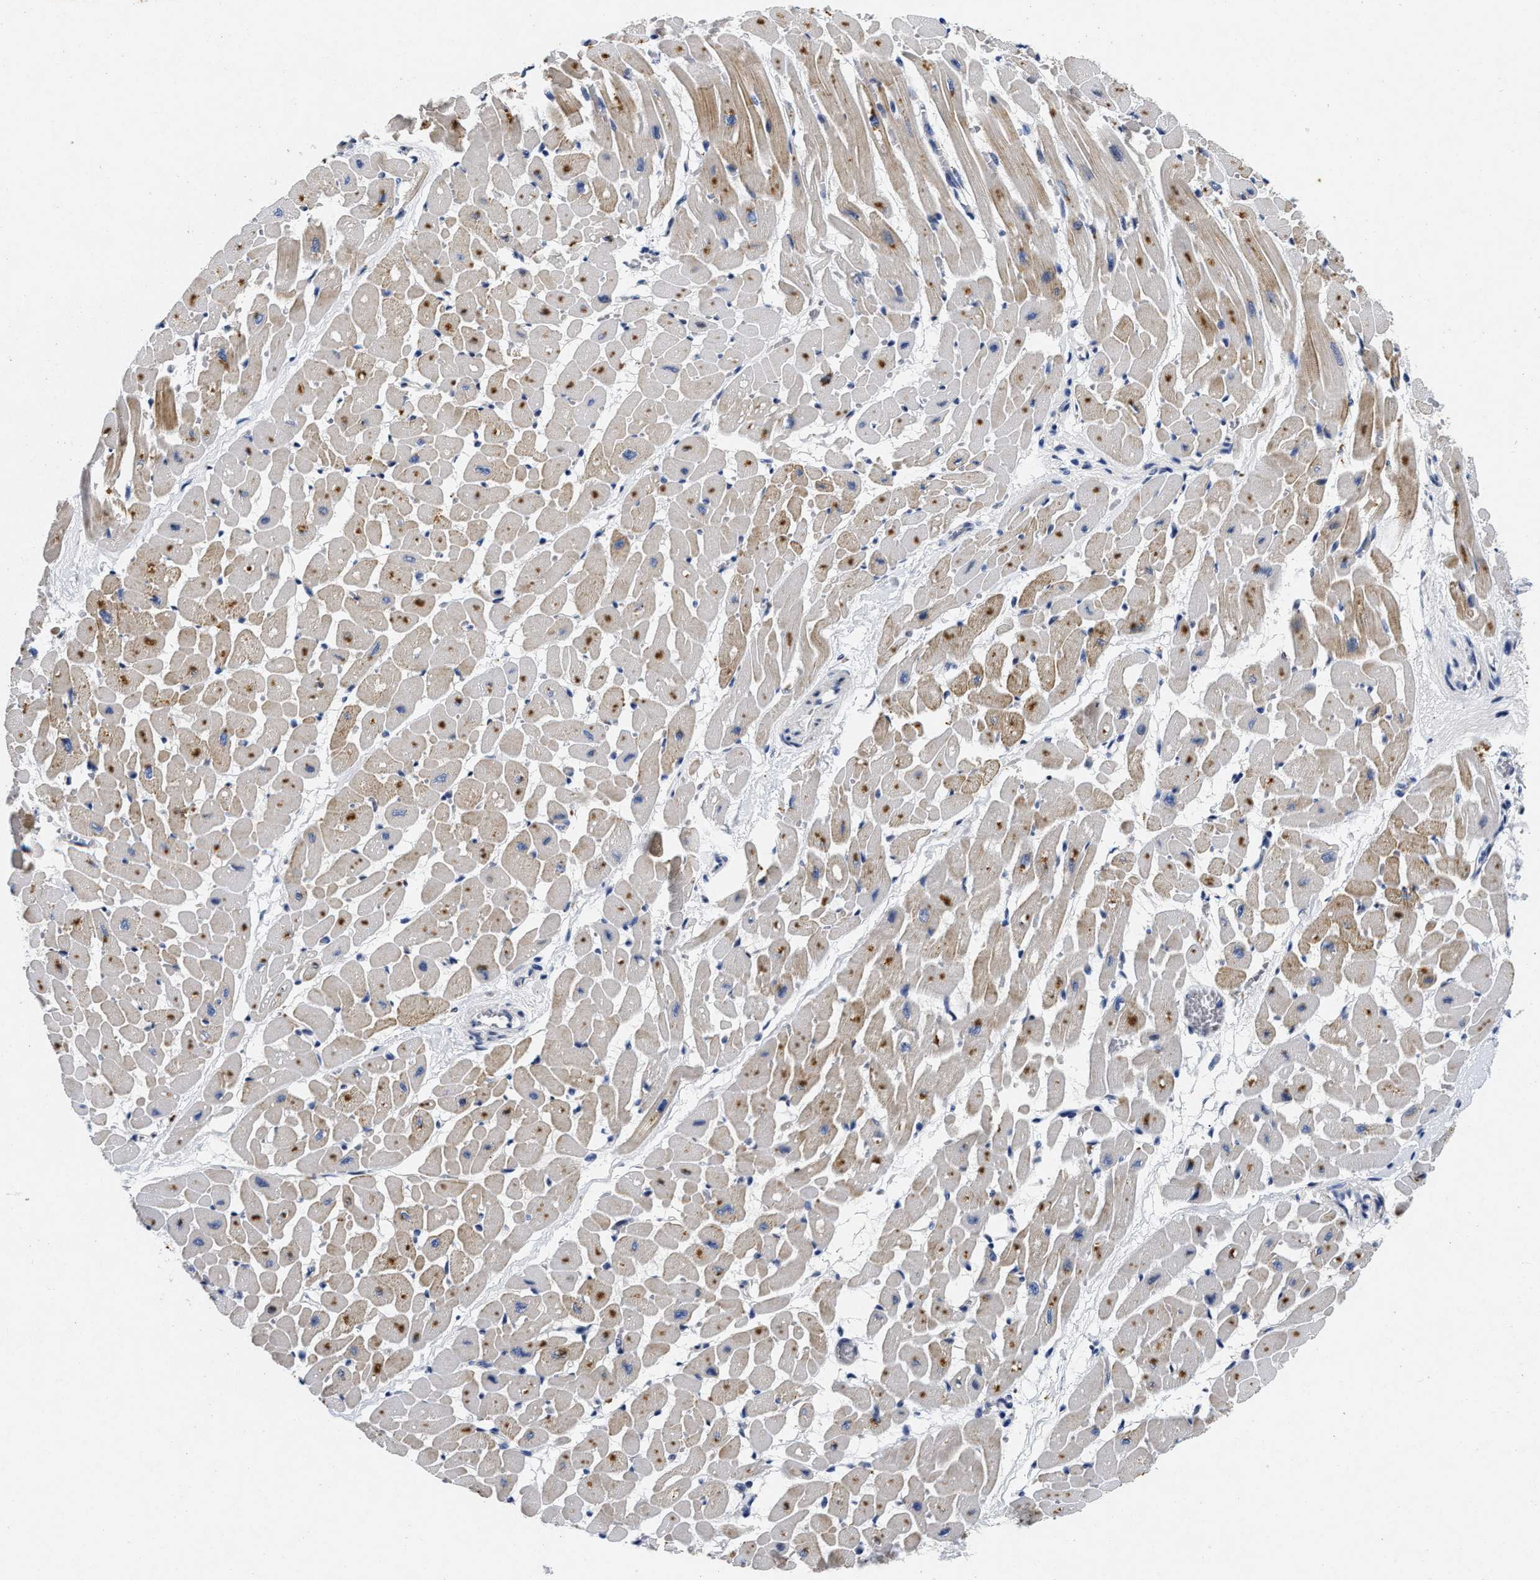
{"staining": {"intensity": "moderate", "quantity": ">75%", "location": "cytoplasmic/membranous"}, "tissue": "heart muscle", "cell_type": "Cardiomyocytes", "image_type": "normal", "snomed": [{"axis": "morphology", "description": "Normal tissue, NOS"}, {"axis": "topography", "description": "Heart"}], "caption": "An immunohistochemistry (IHC) micrograph of benign tissue is shown. Protein staining in brown shows moderate cytoplasmic/membranous positivity in heart muscle within cardiomyocytes.", "gene": "LAD1", "patient": {"sex": "male", "age": 45}}